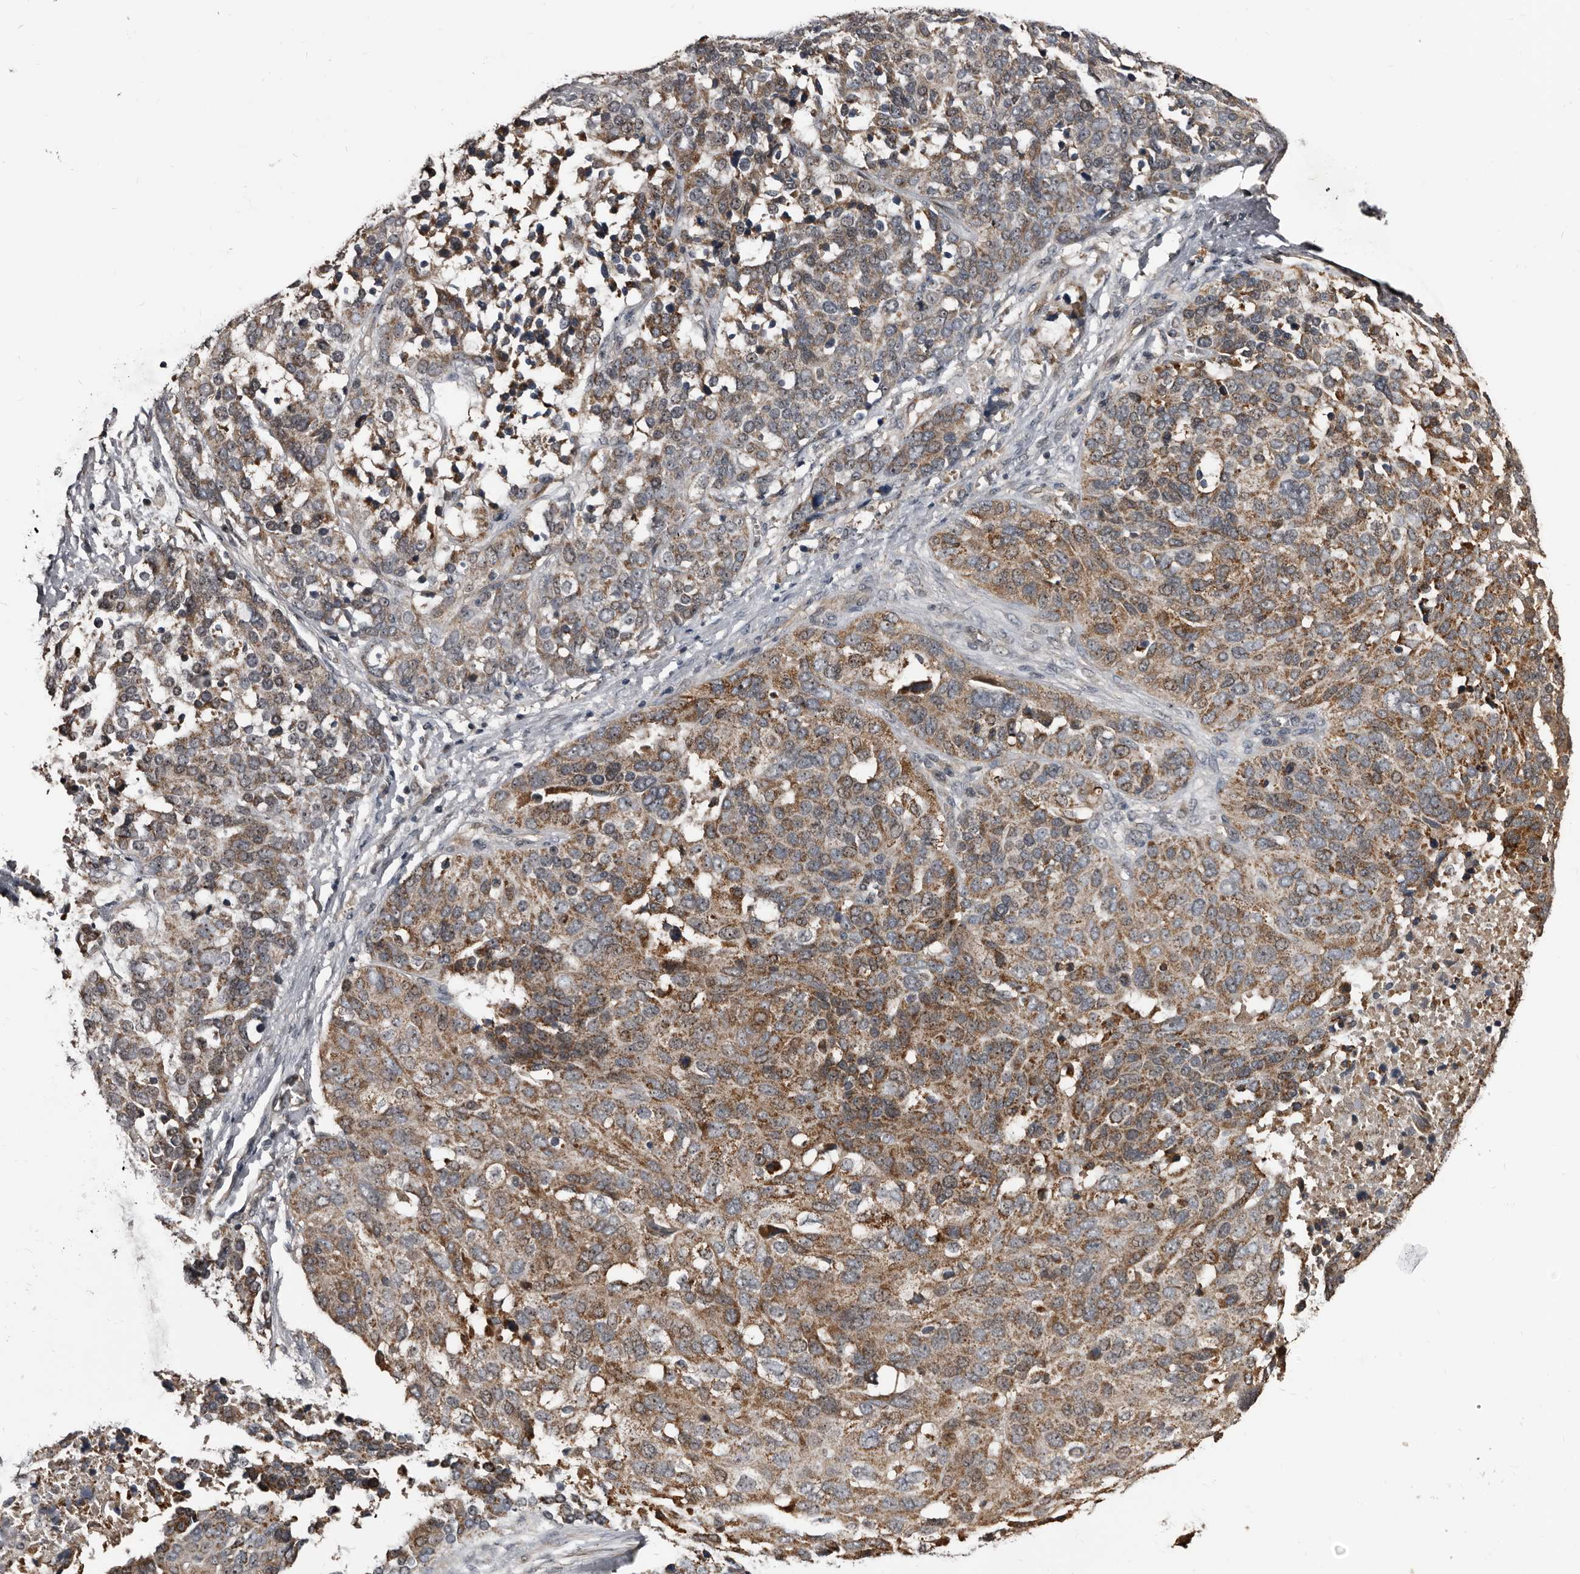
{"staining": {"intensity": "moderate", "quantity": "25%-75%", "location": "cytoplasmic/membranous"}, "tissue": "ovarian cancer", "cell_type": "Tumor cells", "image_type": "cancer", "snomed": [{"axis": "morphology", "description": "Cystadenocarcinoma, serous, NOS"}, {"axis": "topography", "description": "Ovary"}], "caption": "This histopathology image displays IHC staining of human ovarian serous cystadenocarcinoma, with medium moderate cytoplasmic/membranous staining in approximately 25%-75% of tumor cells.", "gene": "DHPS", "patient": {"sex": "female", "age": 44}}